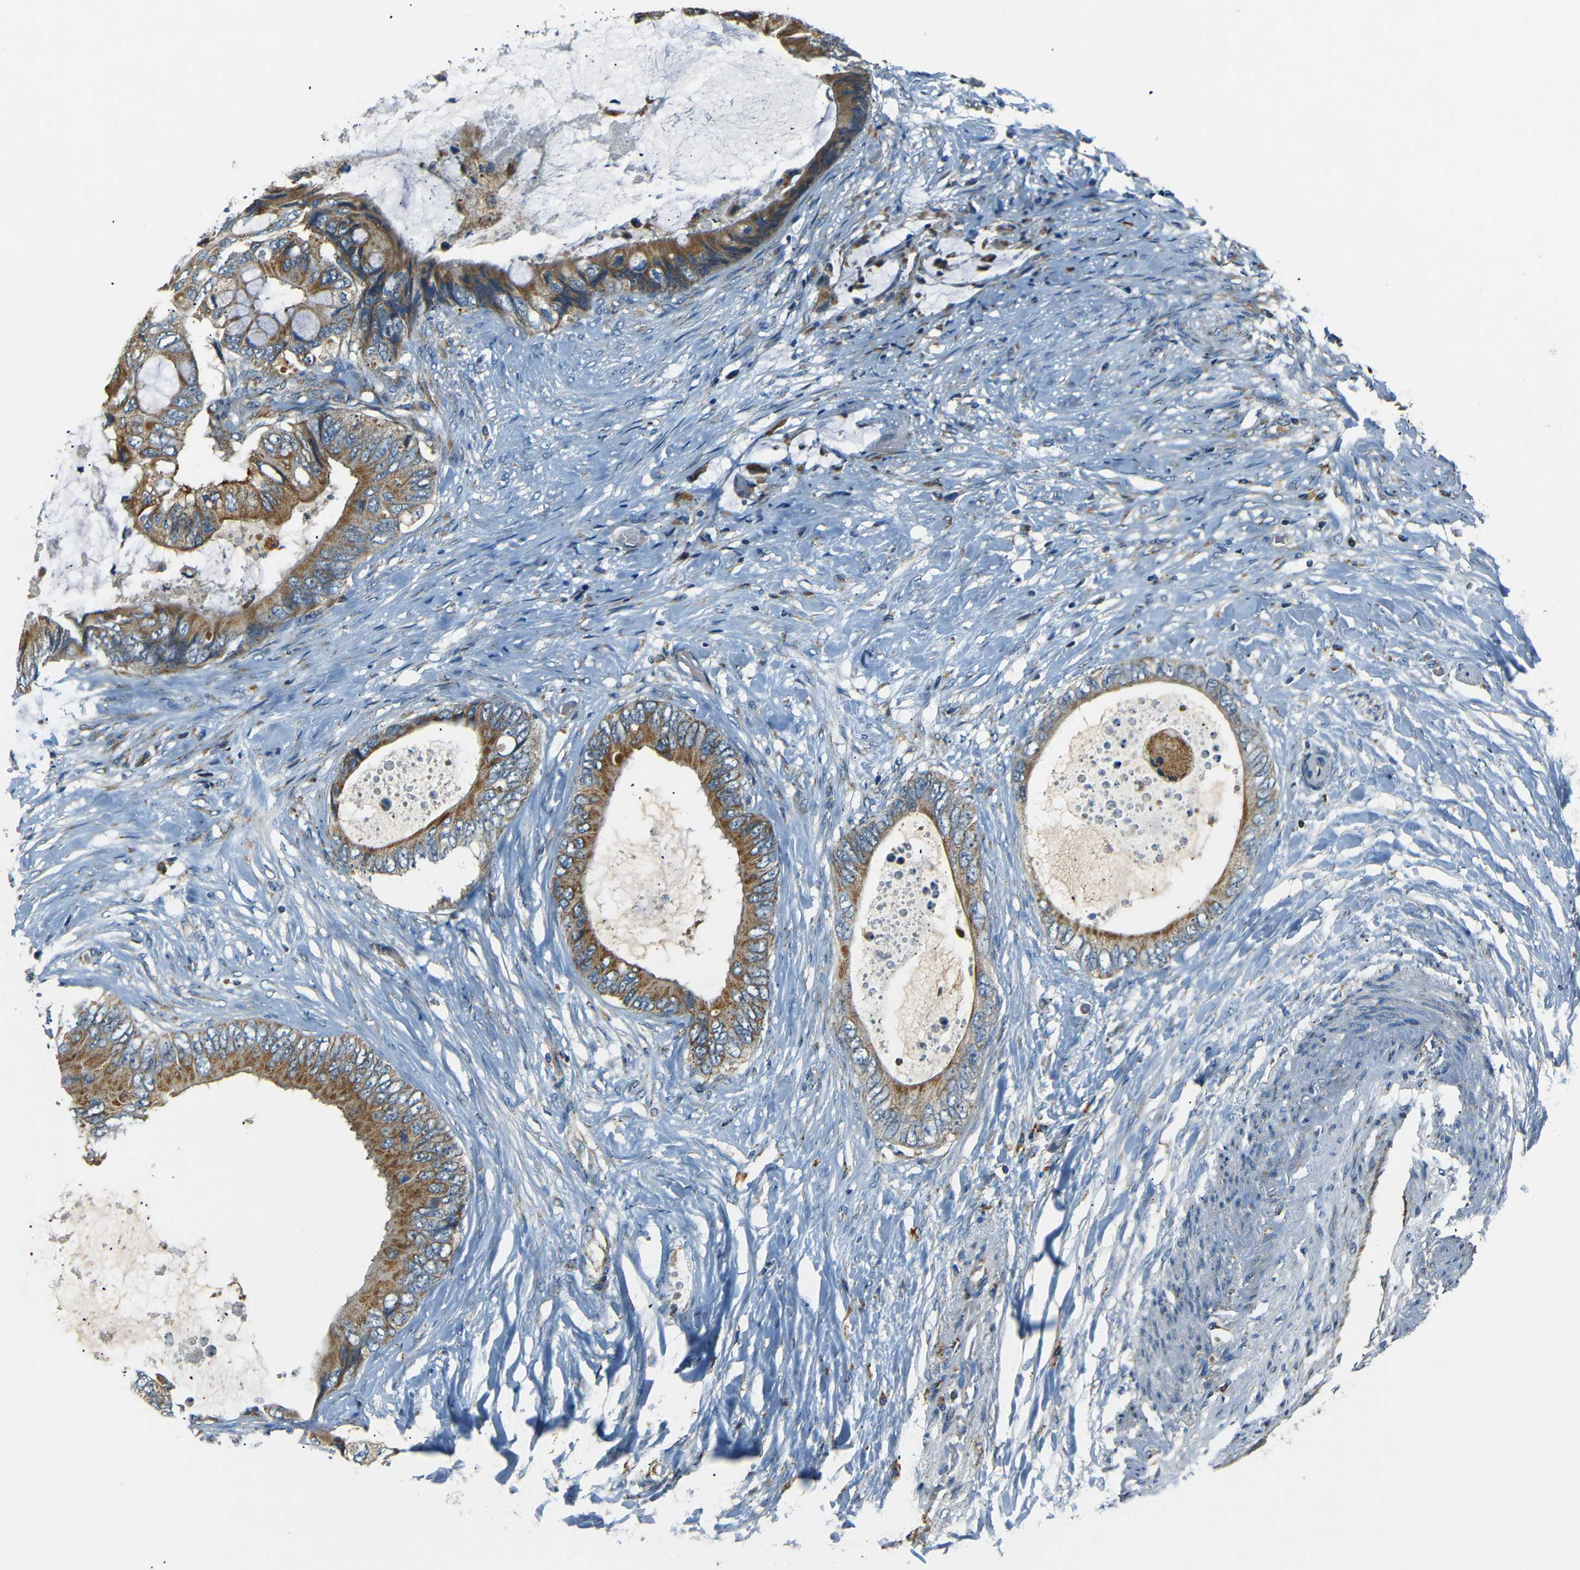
{"staining": {"intensity": "moderate", "quantity": ">75%", "location": "cytoplasmic/membranous"}, "tissue": "colorectal cancer", "cell_type": "Tumor cells", "image_type": "cancer", "snomed": [{"axis": "morphology", "description": "Normal tissue, NOS"}, {"axis": "morphology", "description": "Adenocarcinoma, NOS"}, {"axis": "topography", "description": "Rectum"}, {"axis": "topography", "description": "Peripheral nerve tissue"}], "caption": "Tumor cells display moderate cytoplasmic/membranous expression in approximately >75% of cells in adenocarcinoma (colorectal).", "gene": "NETO2", "patient": {"sex": "female", "age": 77}}